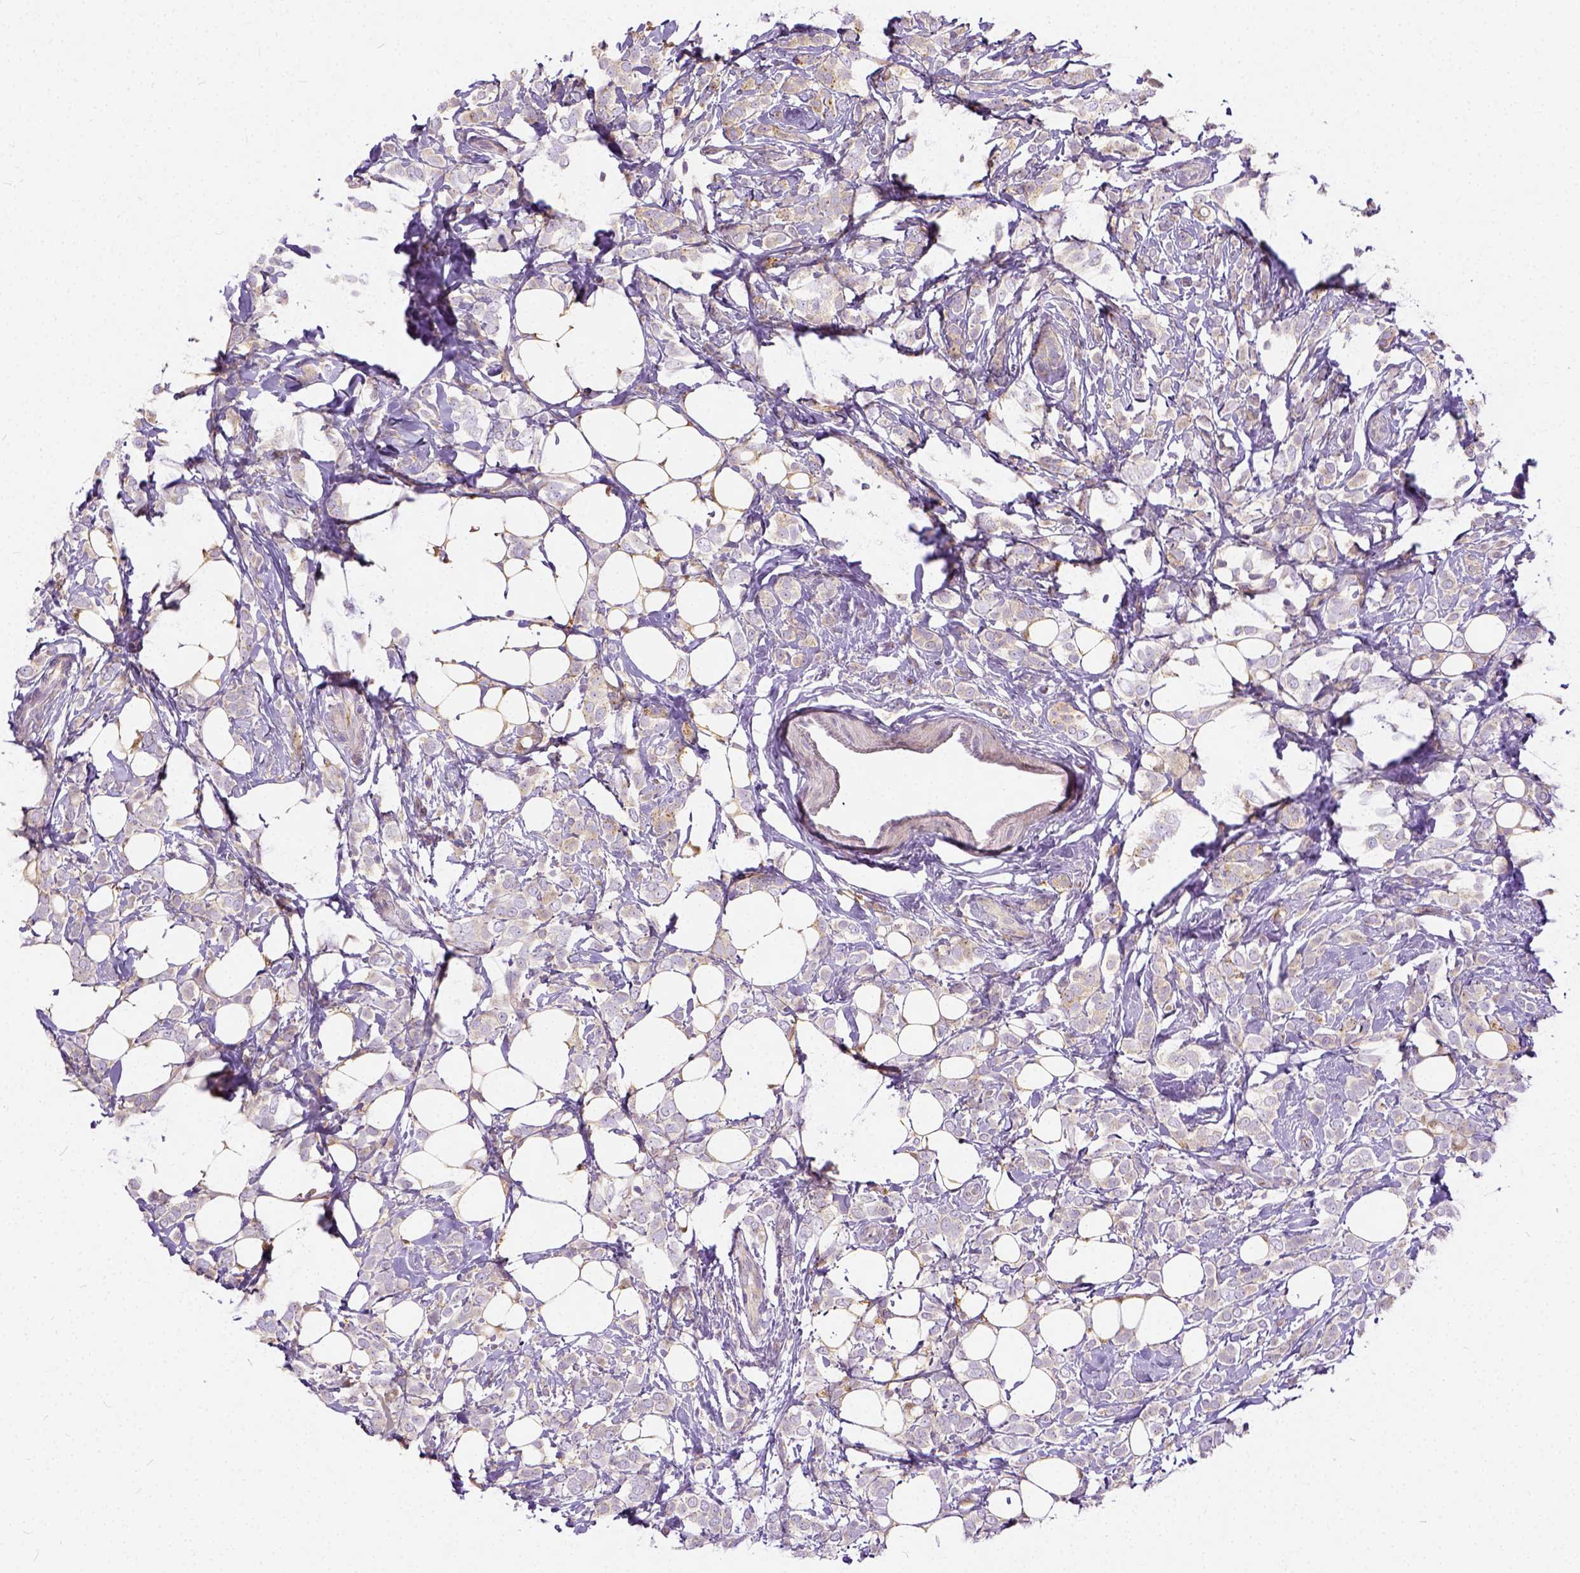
{"staining": {"intensity": "negative", "quantity": "none", "location": "none"}, "tissue": "breast cancer", "cell_type": "Tumor cells", "image_type": "cancer", "snomed": [{"axis": "morphology", "description": "Lobular carcinoma"}, {"axis": "topography", "description": "Breast"}], "caption": "IHC photomicrograph of breast lobular carcinoma stained for a protein (brown), which exhibits no staining in tumor cells.", "gene": "CADM4", "patient": {"sex": "female", "age": 49}}